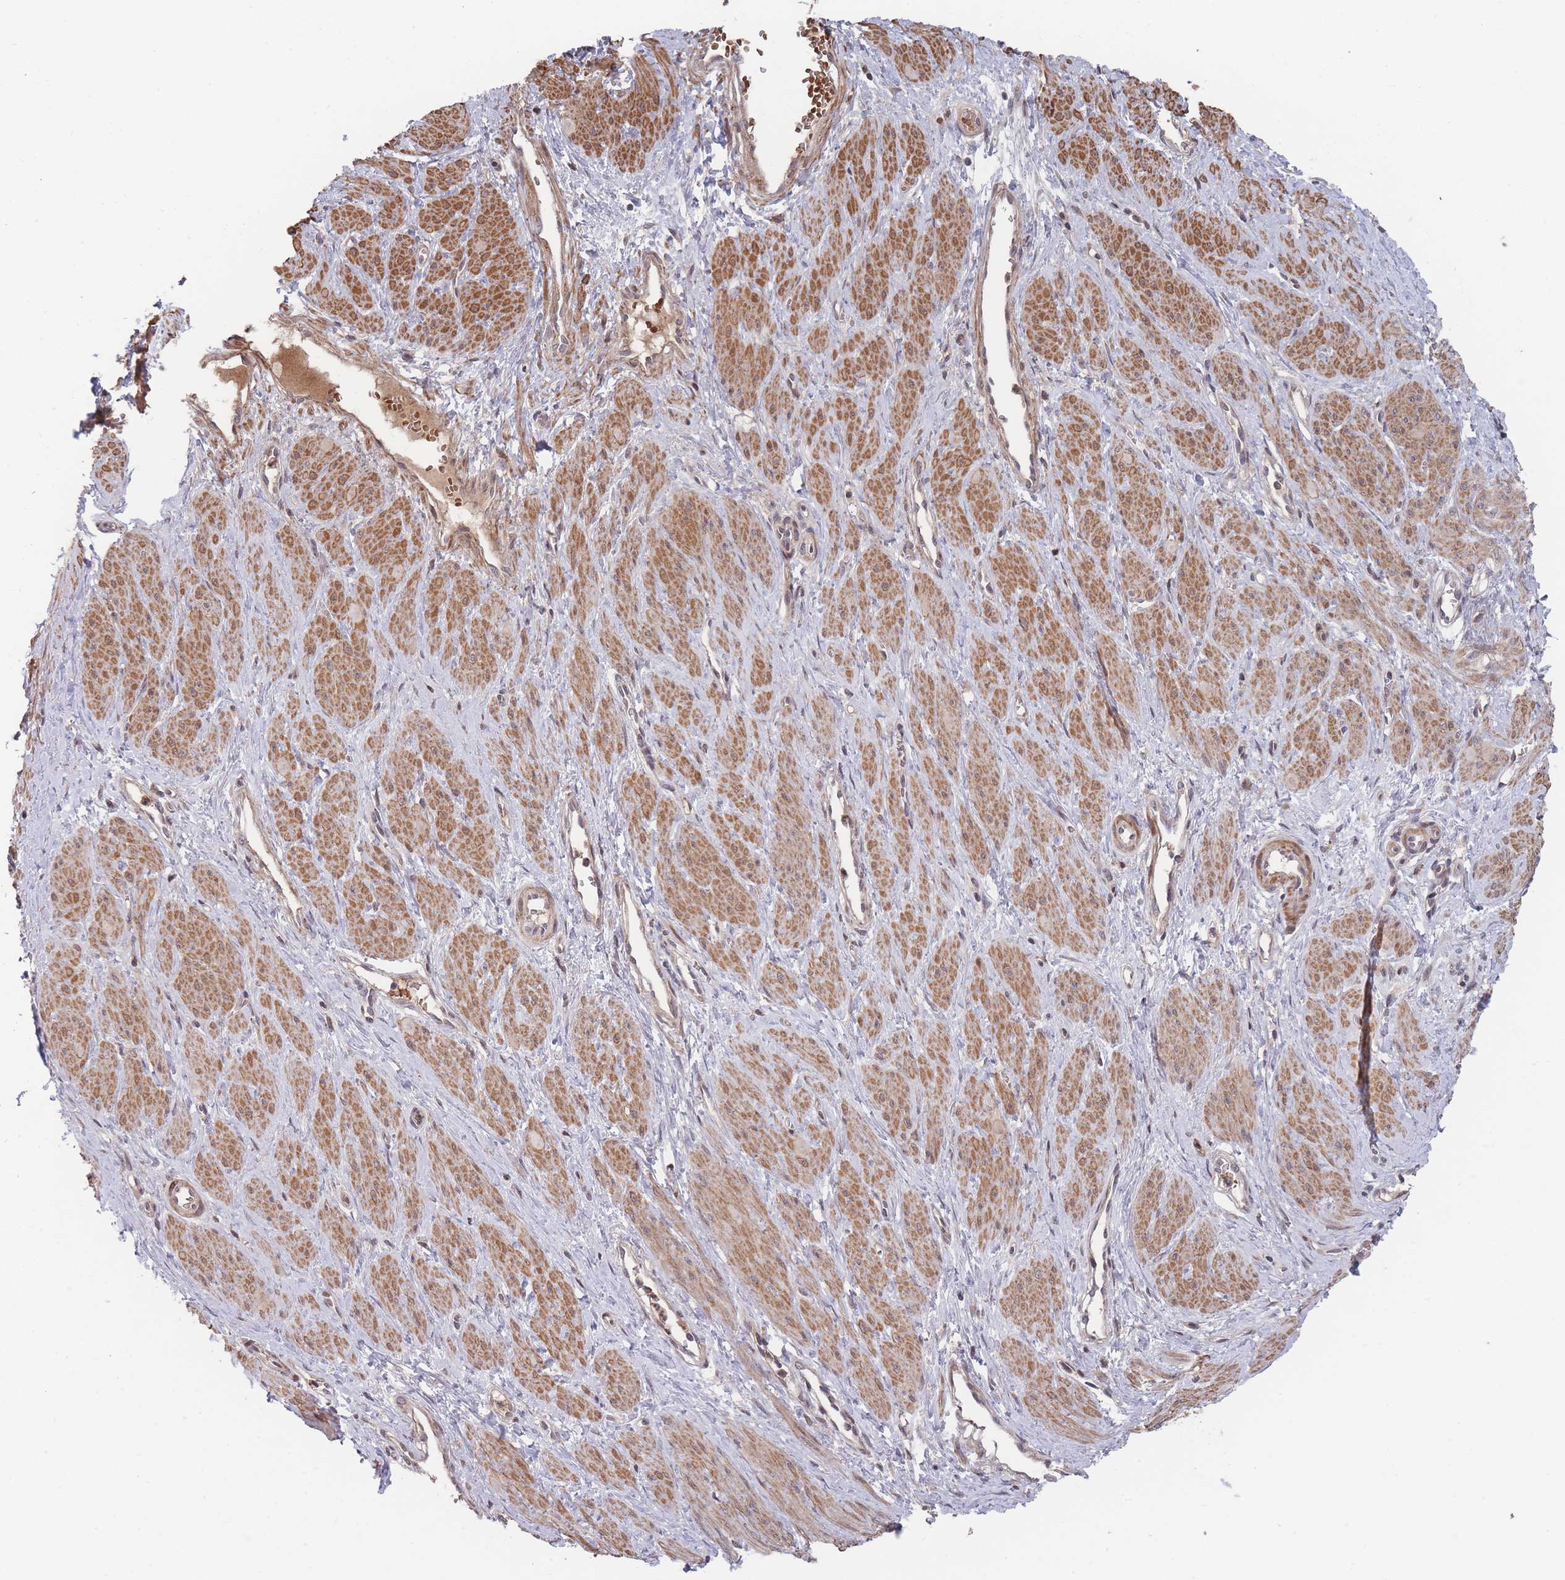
{"staining": {"intensity": "moderate", "quantity": "25%-75%", "location": "cytoplasmic/membranous"}, "tissue": "smooth muscle", "cell_type": "Smooth muscle cells", "image_type": "normal", "snomed": [{"axis": "morphology", "description": "Normal tissue, NOS"}, {"axis": "topography", "description": "Smooth muscle"}, {"axis": "topography", "description": "Uterus"}], "caption": "A medium amount of moderate cytoplasmic/membranous expression is seen in approximately 25%-75% of smooth muscle cells in normal smooth muscle.", "gene": "SF3B1", "patient": {"sex": "female", "age": 39}}